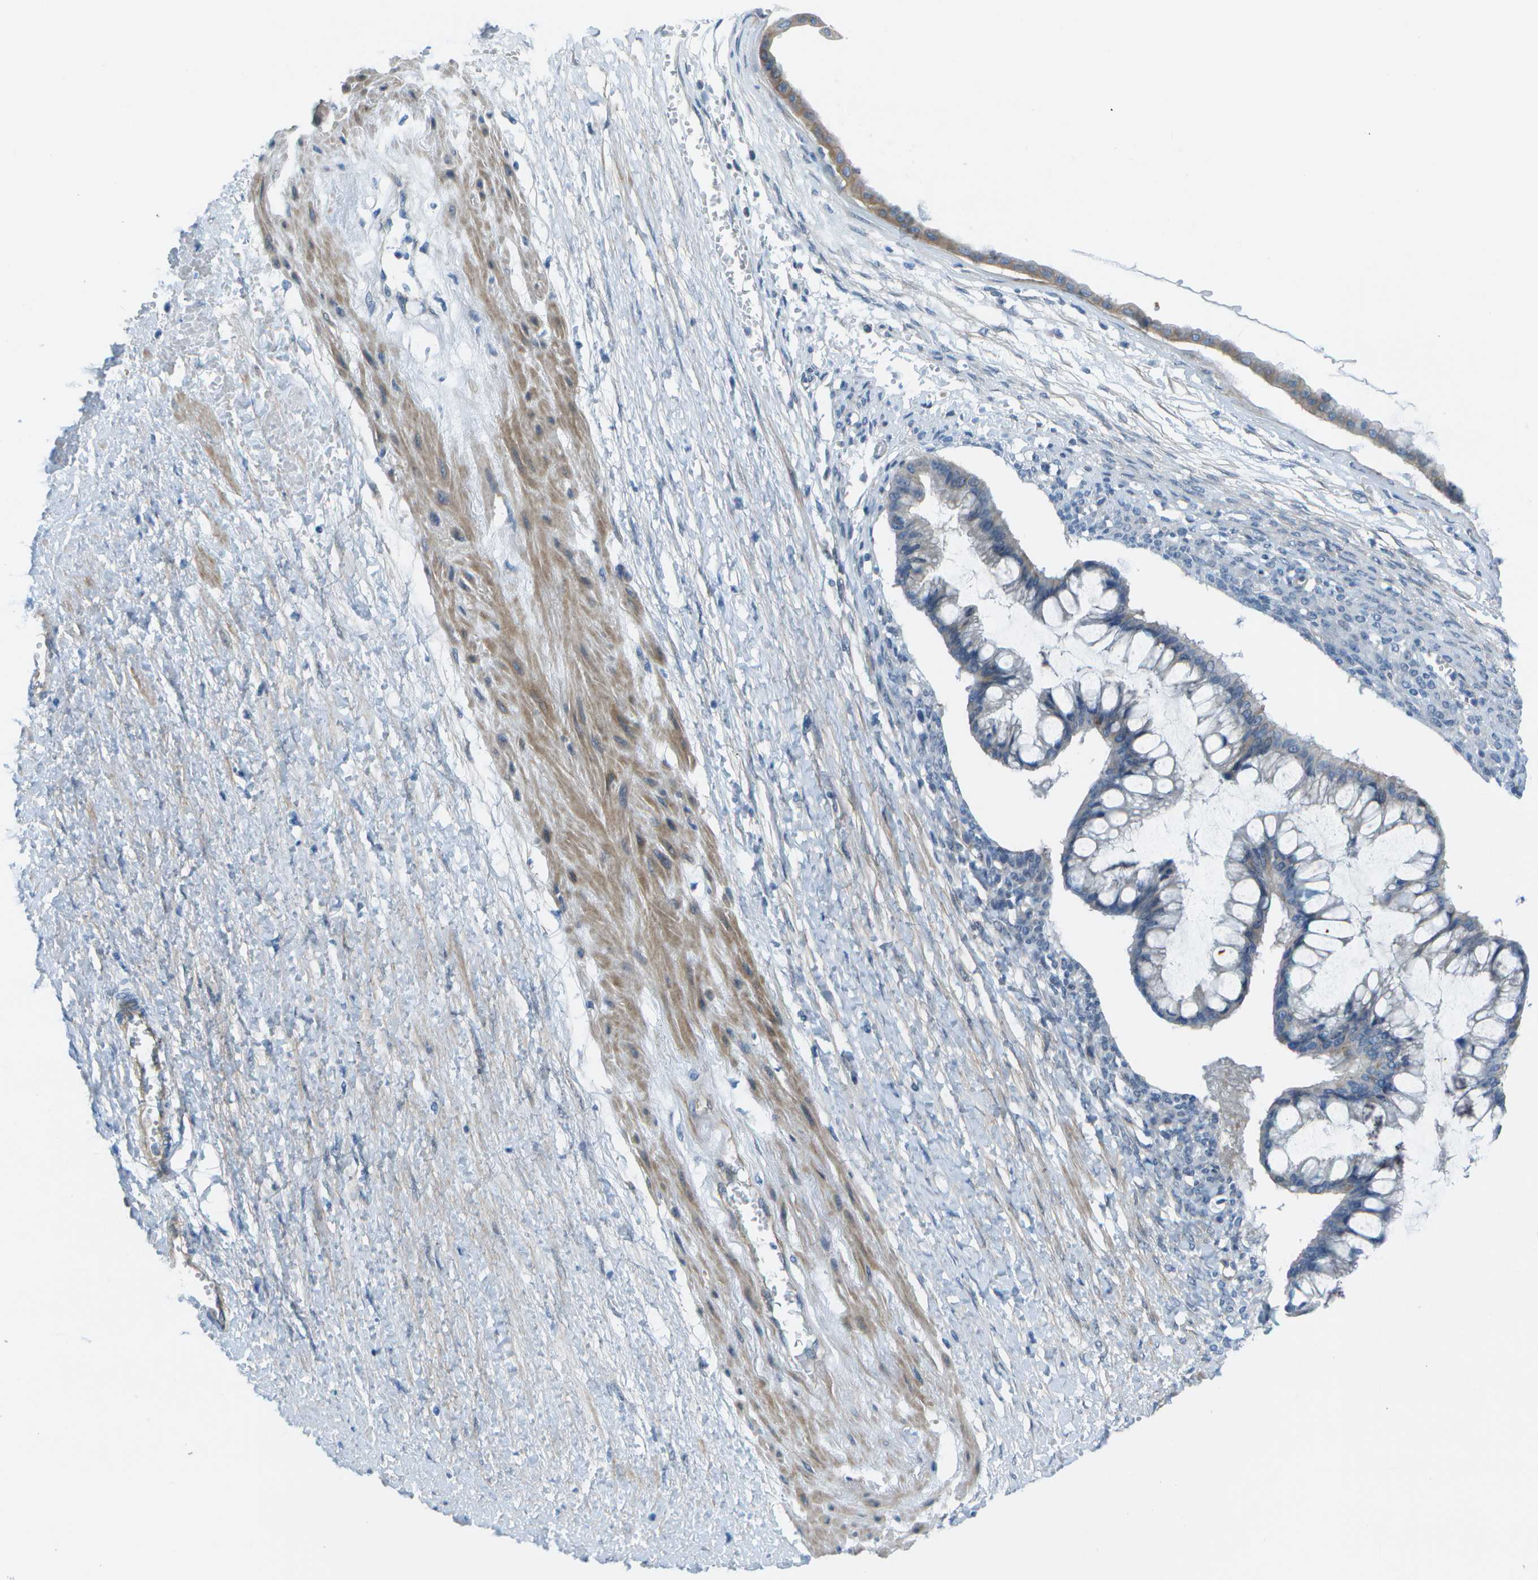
{"staining": {"intensity": "moderate", "quantity": "<25%", "location": "cytoplasmic/membranous"}, "tissue": "ovarian cancer", "cell_type": "Tumor cells", "image_type": "cancer", "snomed": [{"axis": "morphology", "description": "Cystadenocarcinoma, mucinous, NOS"}, {"axis": "topography", "description": "Ovary"}], "caption": "Protein expression by immunohistochemistry reveals moderate cytoplasmic/membranous positivity in approximately <25% of tumor cells in ovarian cancer. (Stains: DAB in brown, nuclei in blue, Microscopy: brightfield microscopy at high magnification).", "gene": "SORBS3", "patient": {"sex": "female", "age": 73}}